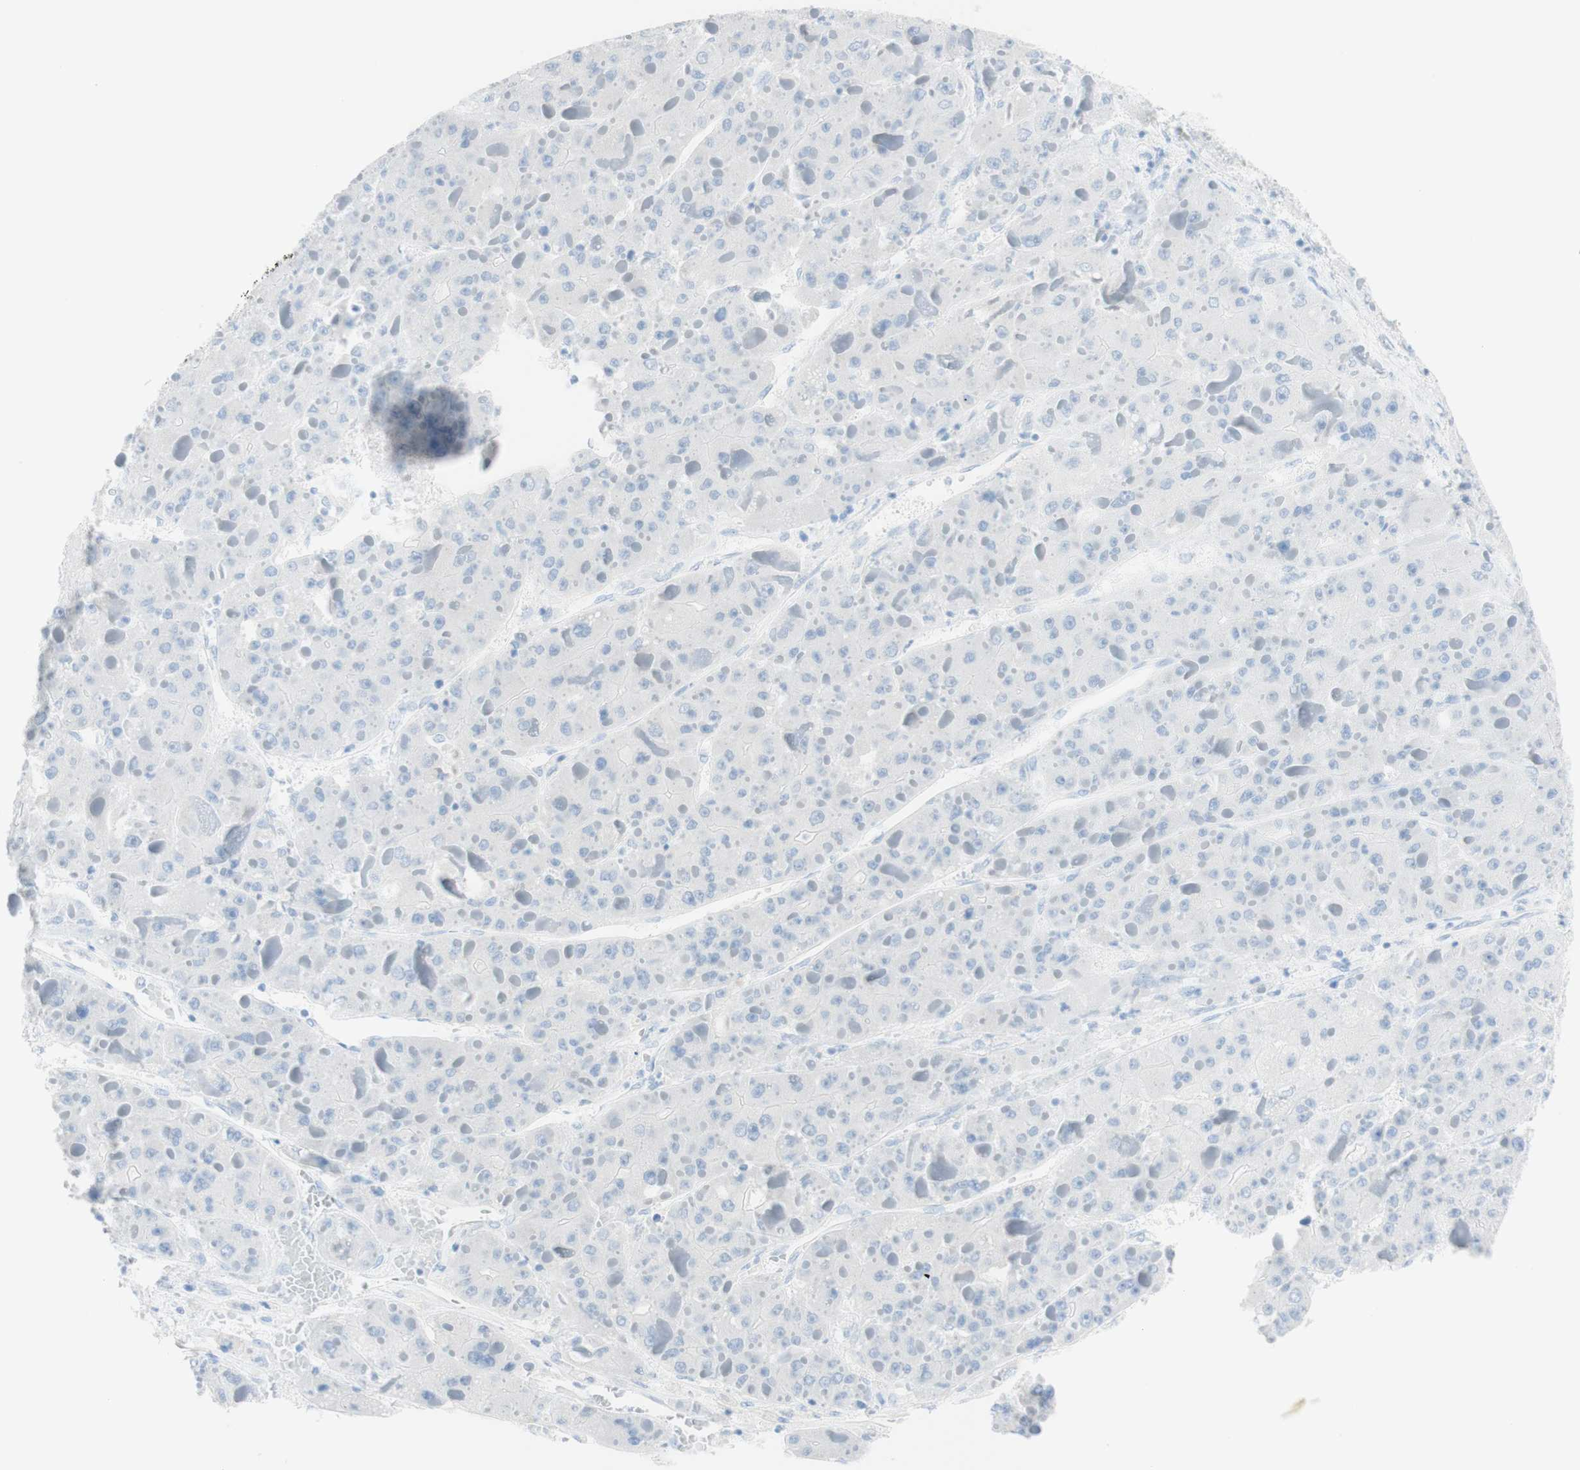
{"staining": {"intensity": "negative", "quantity": "none", "location": "none"}, "tissue": "liver cancer", "cell_type": "Tumor cells", "image_type": "cancer", "snomed": [{"axis": "morphology", "description": "Carcinoma, Hepatocellular, NOS"}, {"axis": "topography", "description": "Liver"}], "caption": "The micrograph shows no staining of tumor cells in liver cancer.", "gene": "TPO", "patient": {"sex": "female", "age": 73}}